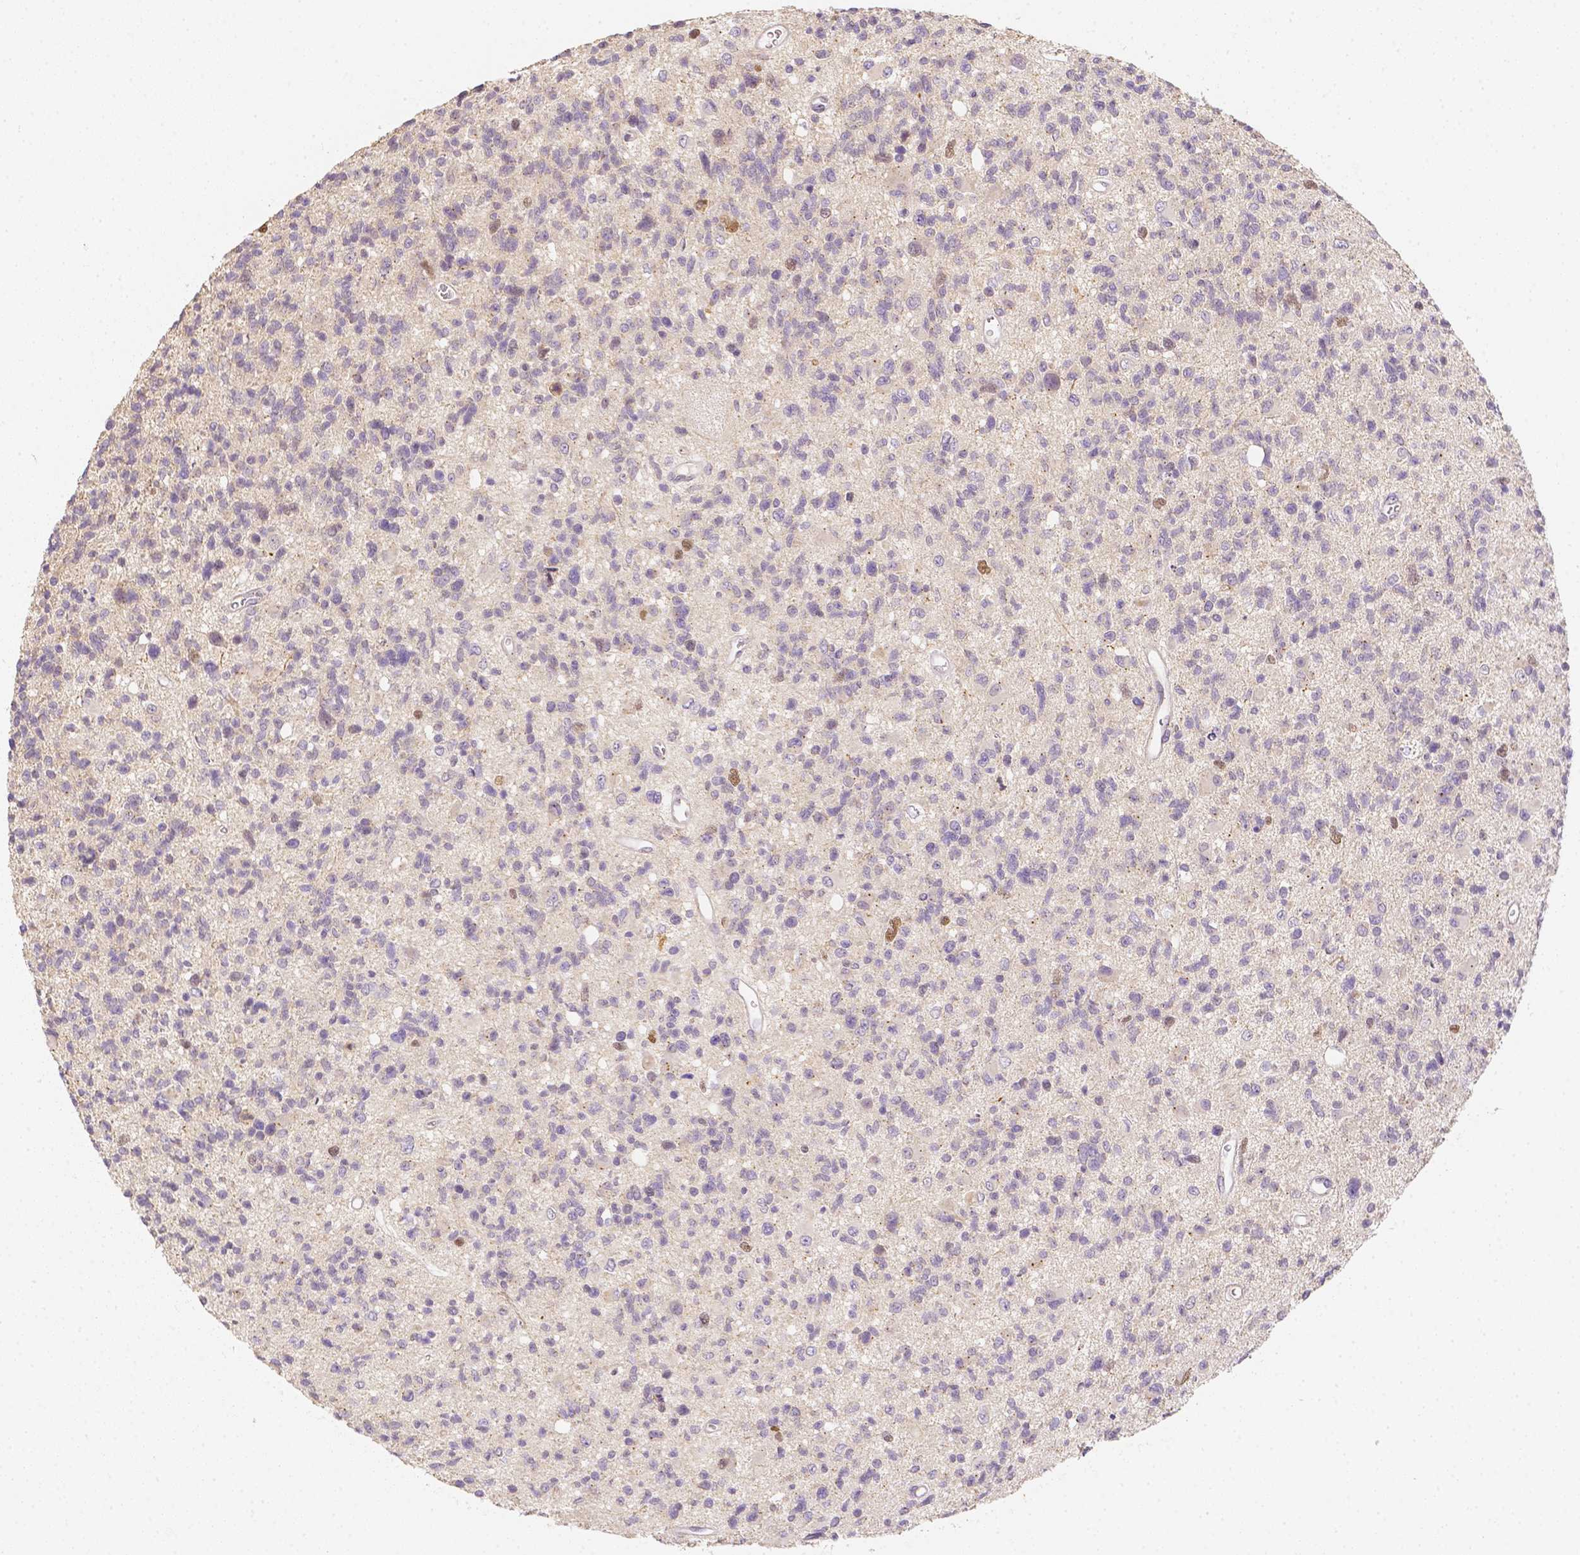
{"staining": {"intensity": "negative", "quantity": "none", "location": "none"}, "tissue": "glioma", "cell_type": "Tumor cells", "image_type": "cancer", "snomed": [{"axis": "morphology", "description": "Glioma, malignant, High grade"}, {"axis": "topography", "description": "Brain"}], "caption": "This micrograph is of malignant glioma (high-grade) stained with IHC to label a protein in brown with the nuclei are counter-stained blue. There is no positivity in tumor cells. Brightfield microscopy of IHC stained with DAB (brown) and hematoxylin (blue), captured at high magnification.", "gene": "C10orf67", "patient": {"sex": "male", "age": 29}}